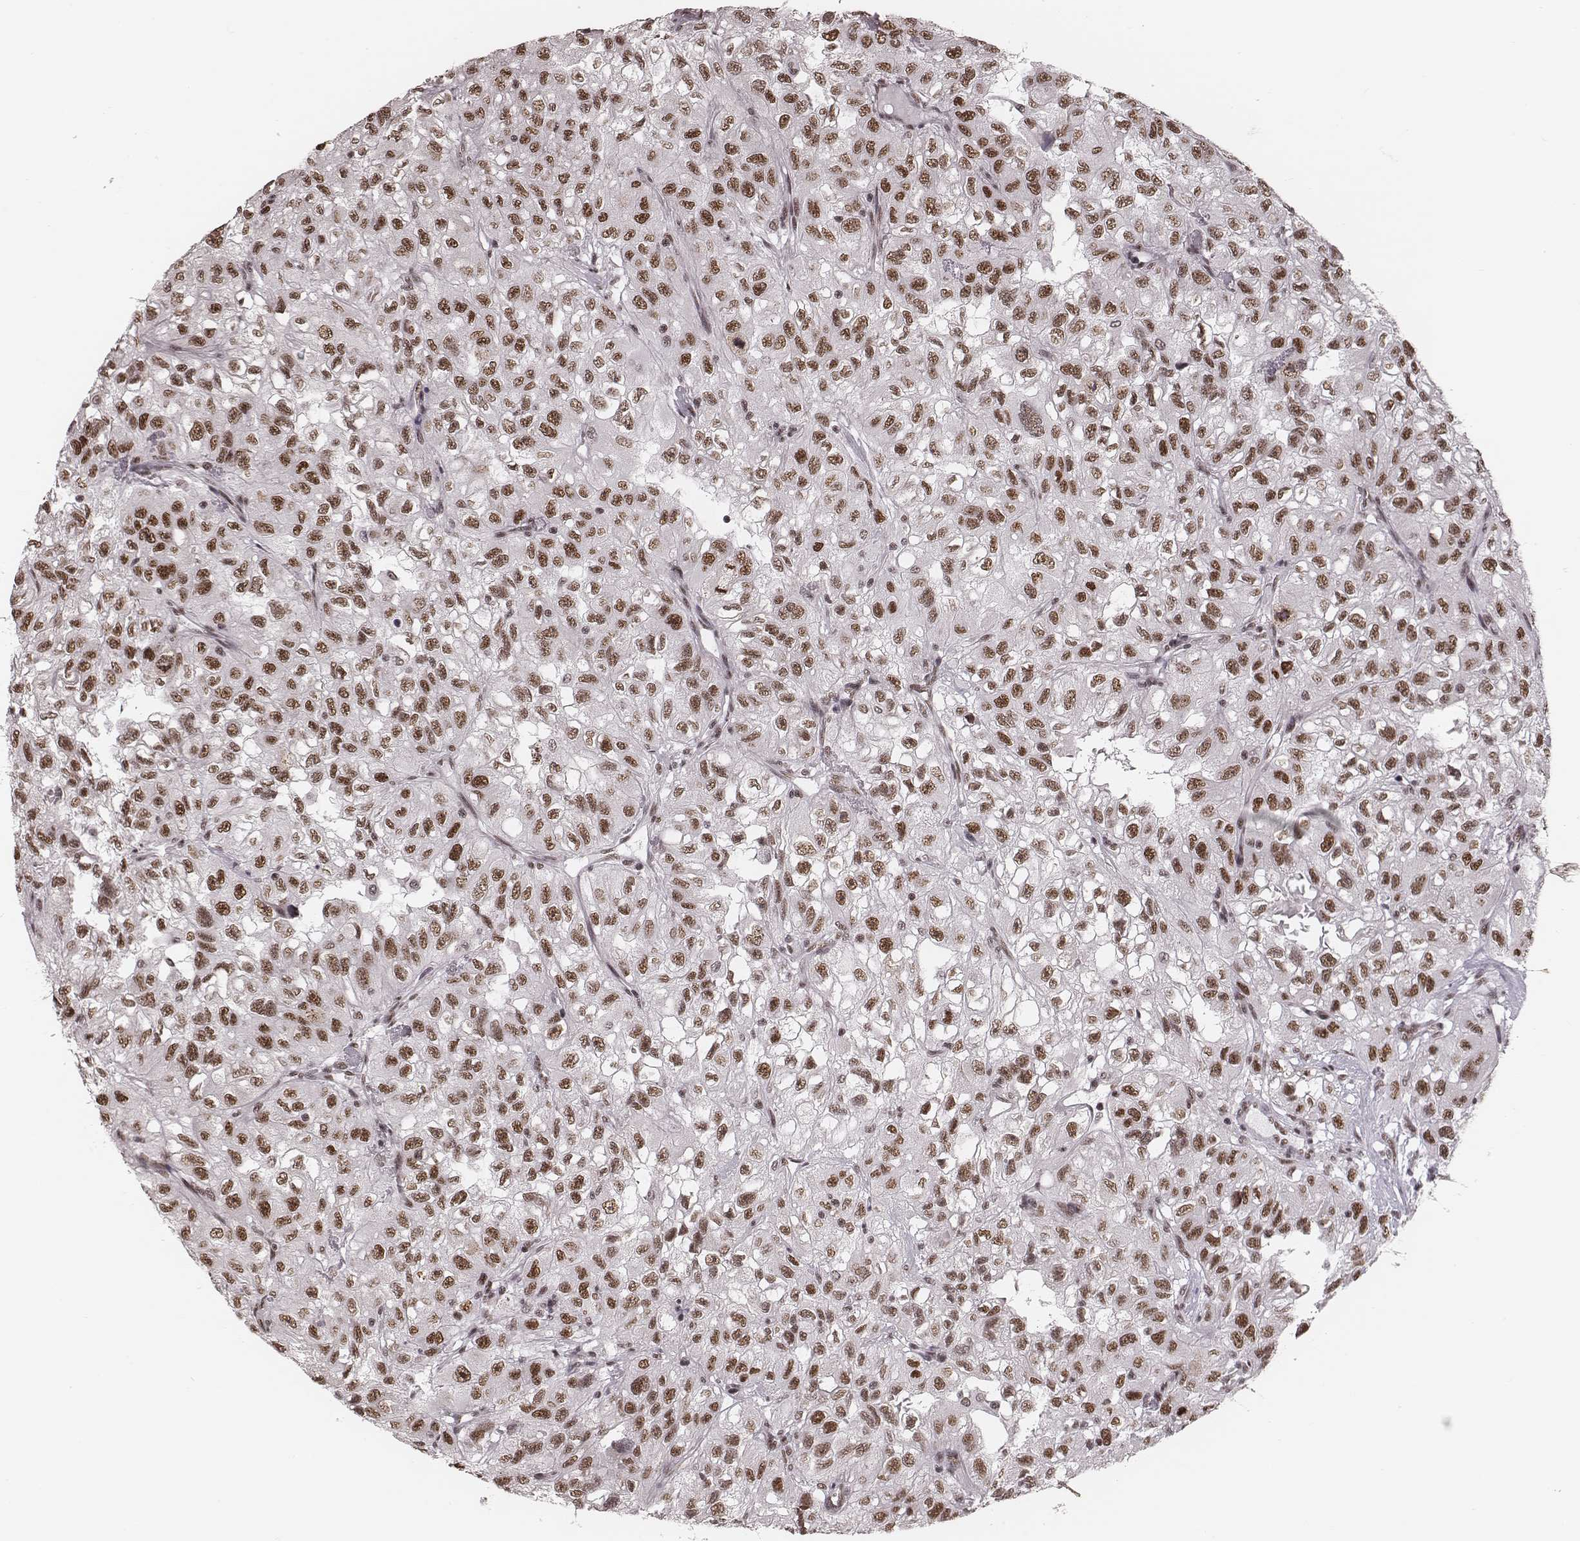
{"staining": {"intensity": "moderate", "quantity": ">75%", "location": "nuclear"}, "tissue": "renal cancer", "cell_type": "Tumor cells", "image_type": "cancer", "snomed": [{"axis": "morphology", "description": "Adenocarcinoma, NOS"}, {"axis": "topography", "description": "Kidney"}], "caption": "This image reveals immunohistochemistry staining of renal cancer (adenocarcinoma), with medium moderate nuclear expression in approximately >75% of tumor cells.", "gene": "LUC7L", "patient": {"sex": "male", "age": 64}}